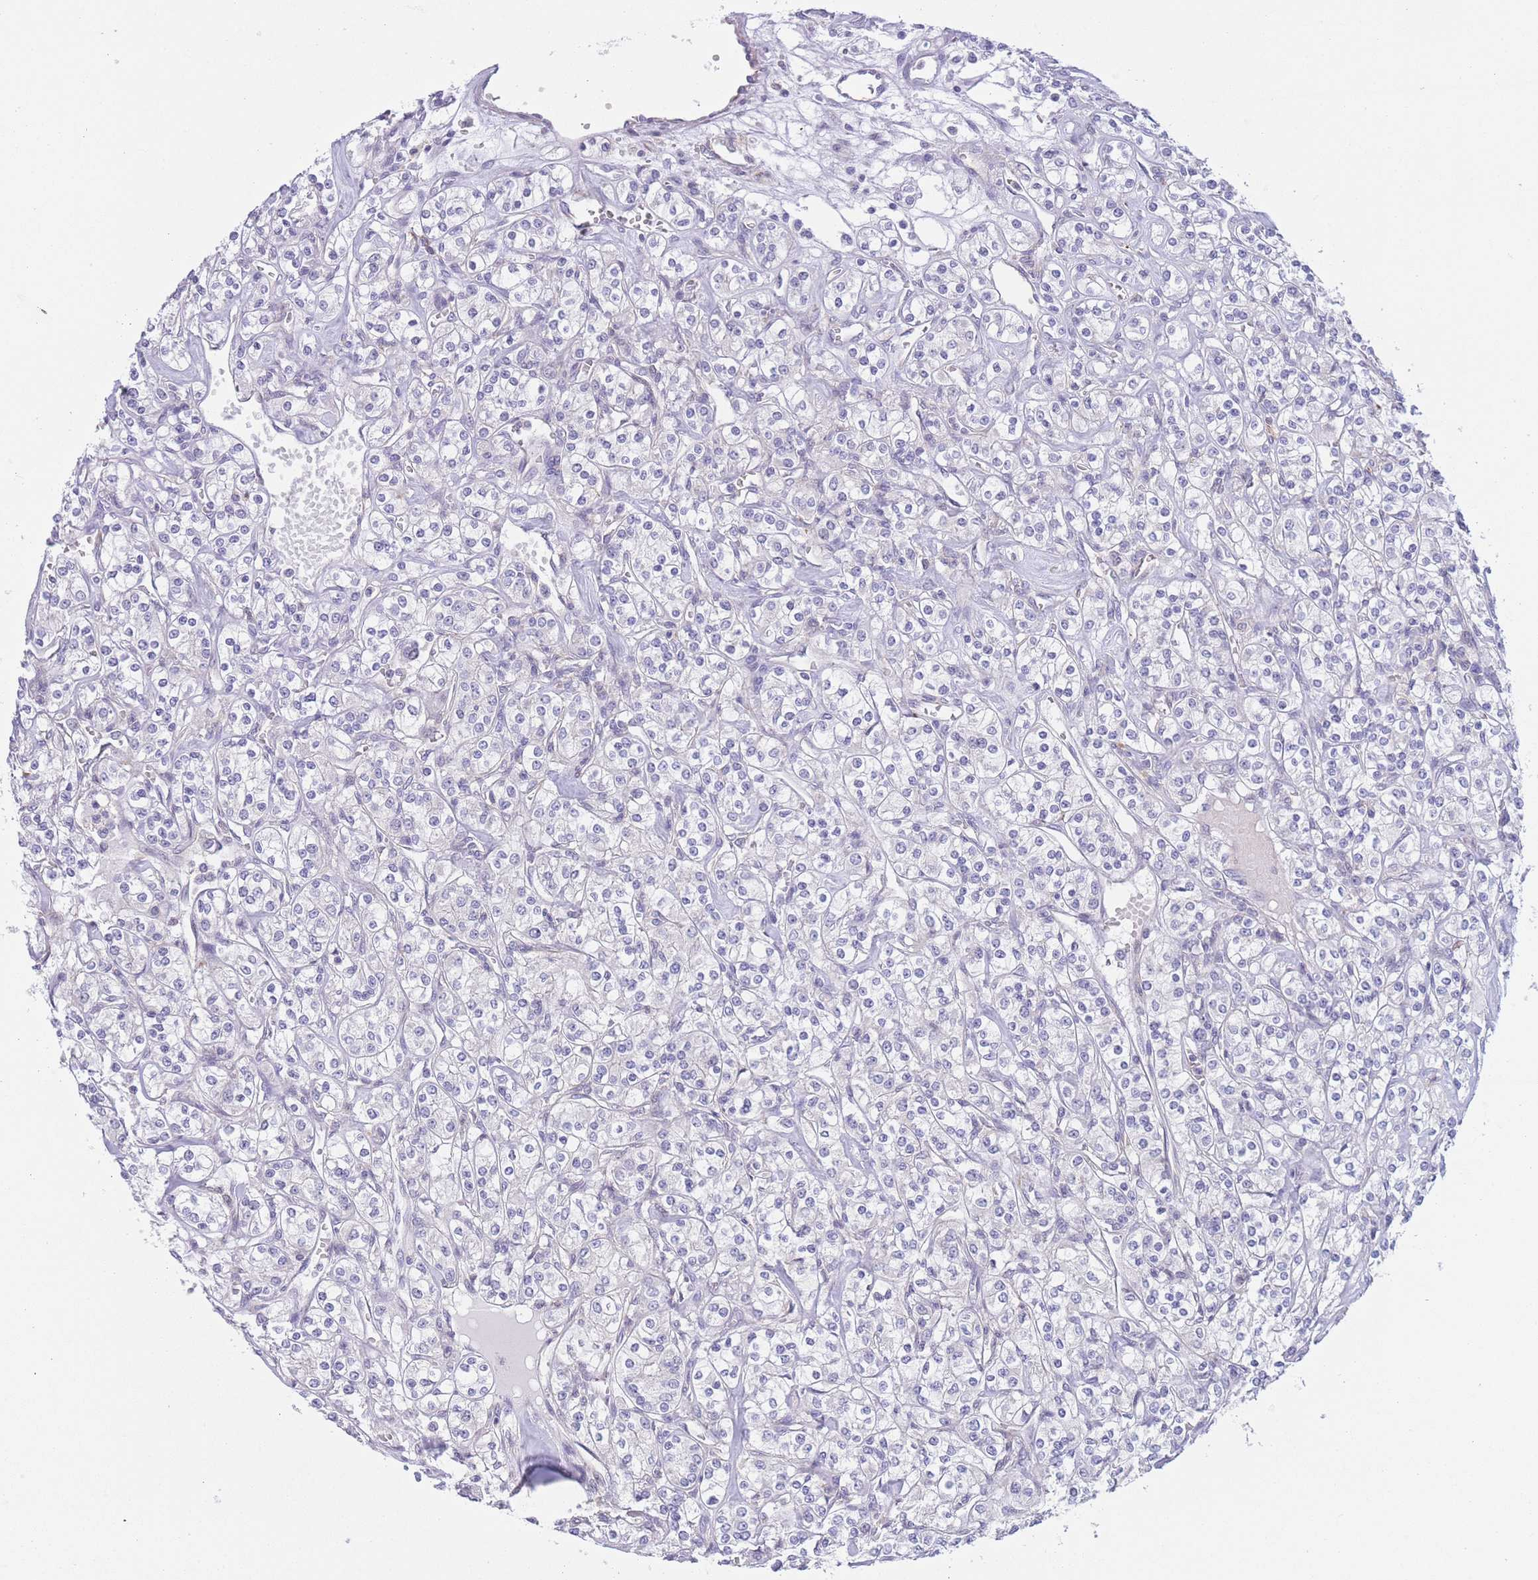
{"staining": {"intensity": "negative", "quantity": "none", "location": "none"}, "tissue": "renal cancer", "cell_type": "Tumor cells", "image_type": "cancer", "snomed": [{"axis": "morphology", "description": "Adenocarcinoma, NOS"}, {"axis": "topography", "description": "Kidney"}], "caption": "Immunohistochemistry of renal adenocarcinoma exhibits no staining in tumor cells. The staining was performed using DAB (3,3'-diaminobenzidine) to visualize the protein expression in brown, while the nuclei were stained in blue with hematoxylin (Magnification: 20x).", "gene": "C9orf152", "patient": {"sex": "male", "age": 77}}